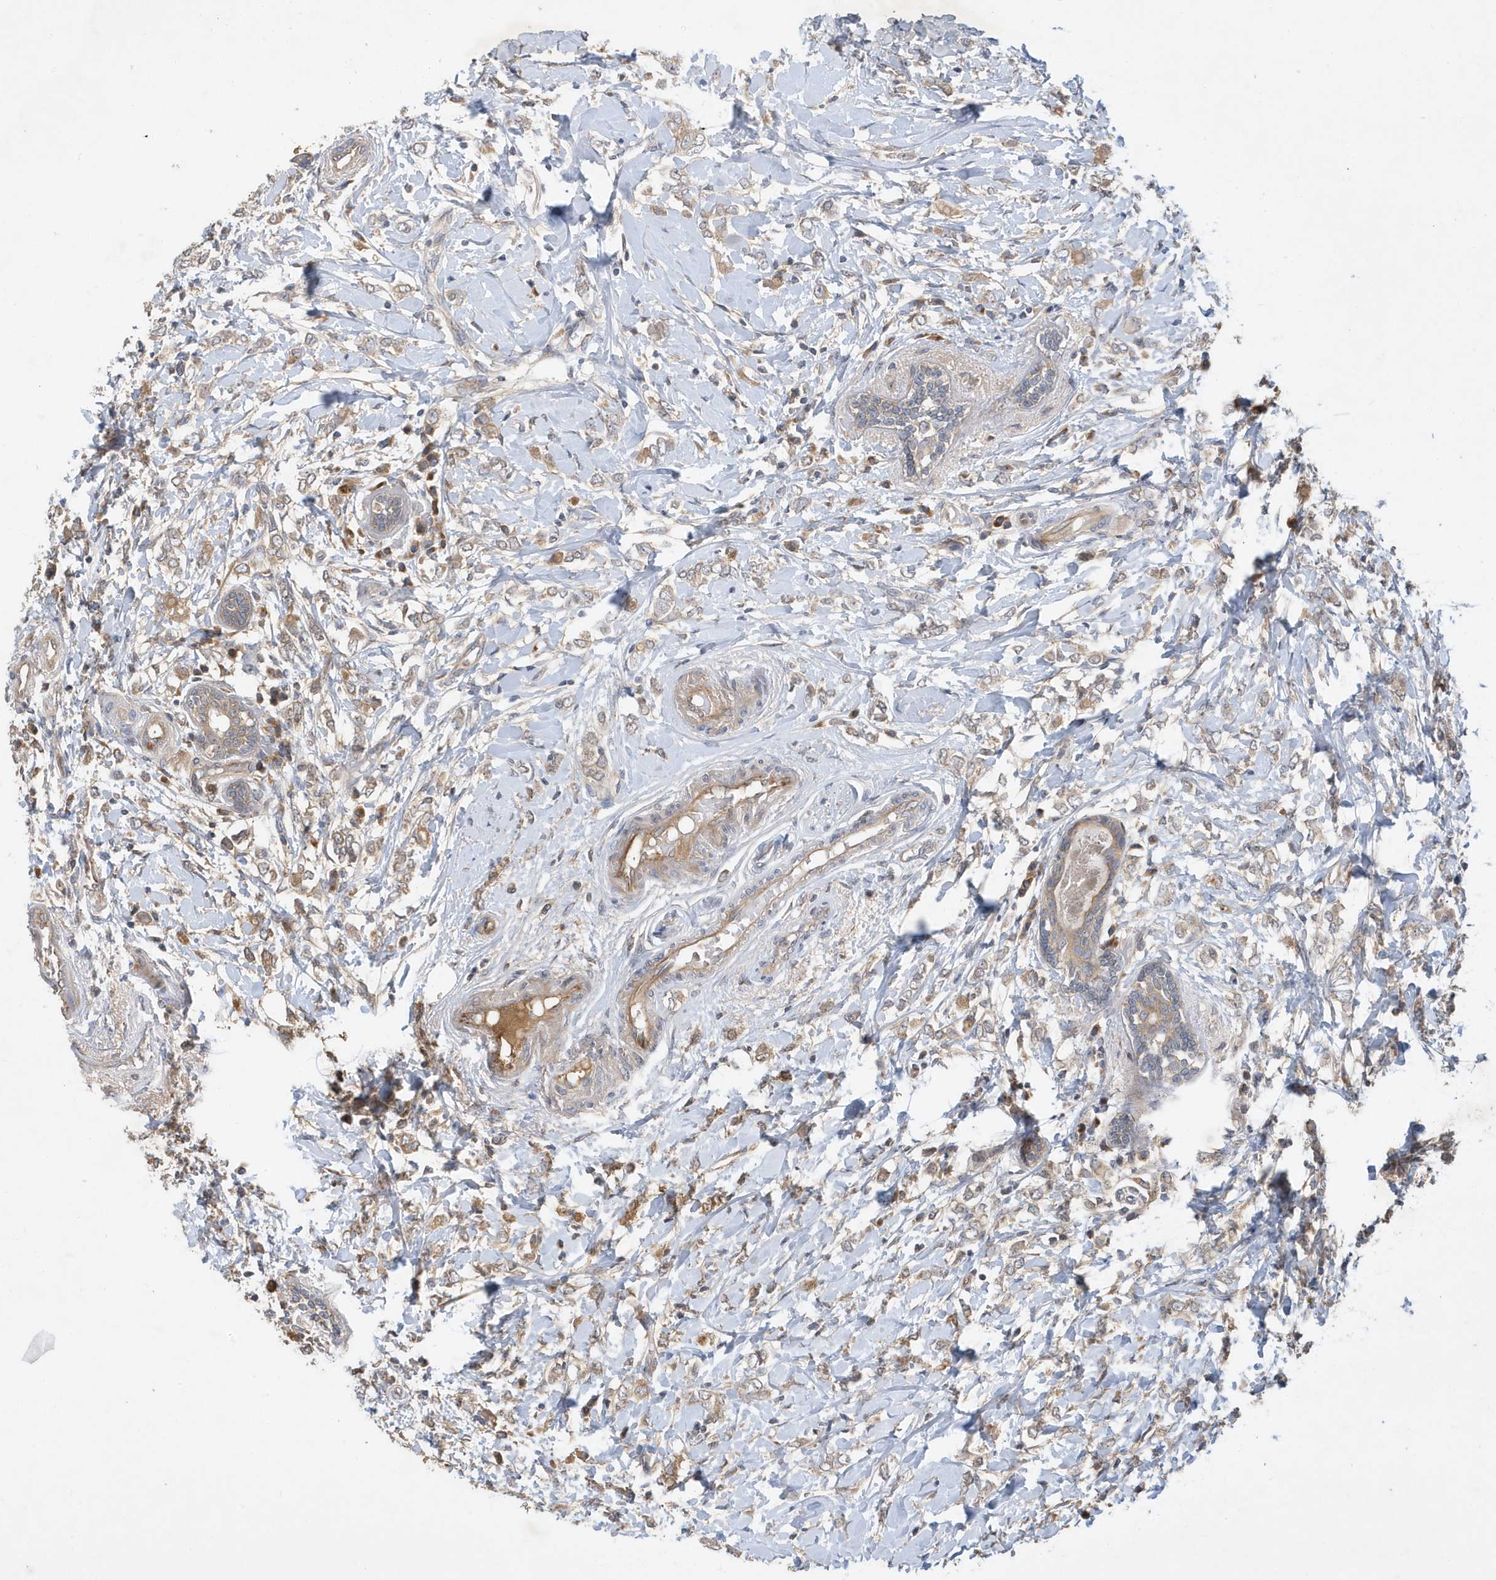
{"staining": {"intensity": "weak", "quantity": ">75%", "location": "cytoplasmic/membranous"}, "tissue": "breast cancer", "cell_type": "Tumor cells", "image_type": "cancer", "snomed": [{"axis": "morphology", "description": "Normal tissue, NOS"}, {"axis": "morphology", "description": "Lobular carcinoma"}, {"axis": "topography", "description": "Breast"}], "caption": "A low amount of weak cytoplasmic/membranous staining is identified in about >75% of tumor cells in breast cancer tissue.", "gene": "LAPTM4A", "patient": {"sex": "female", "age": 47}}